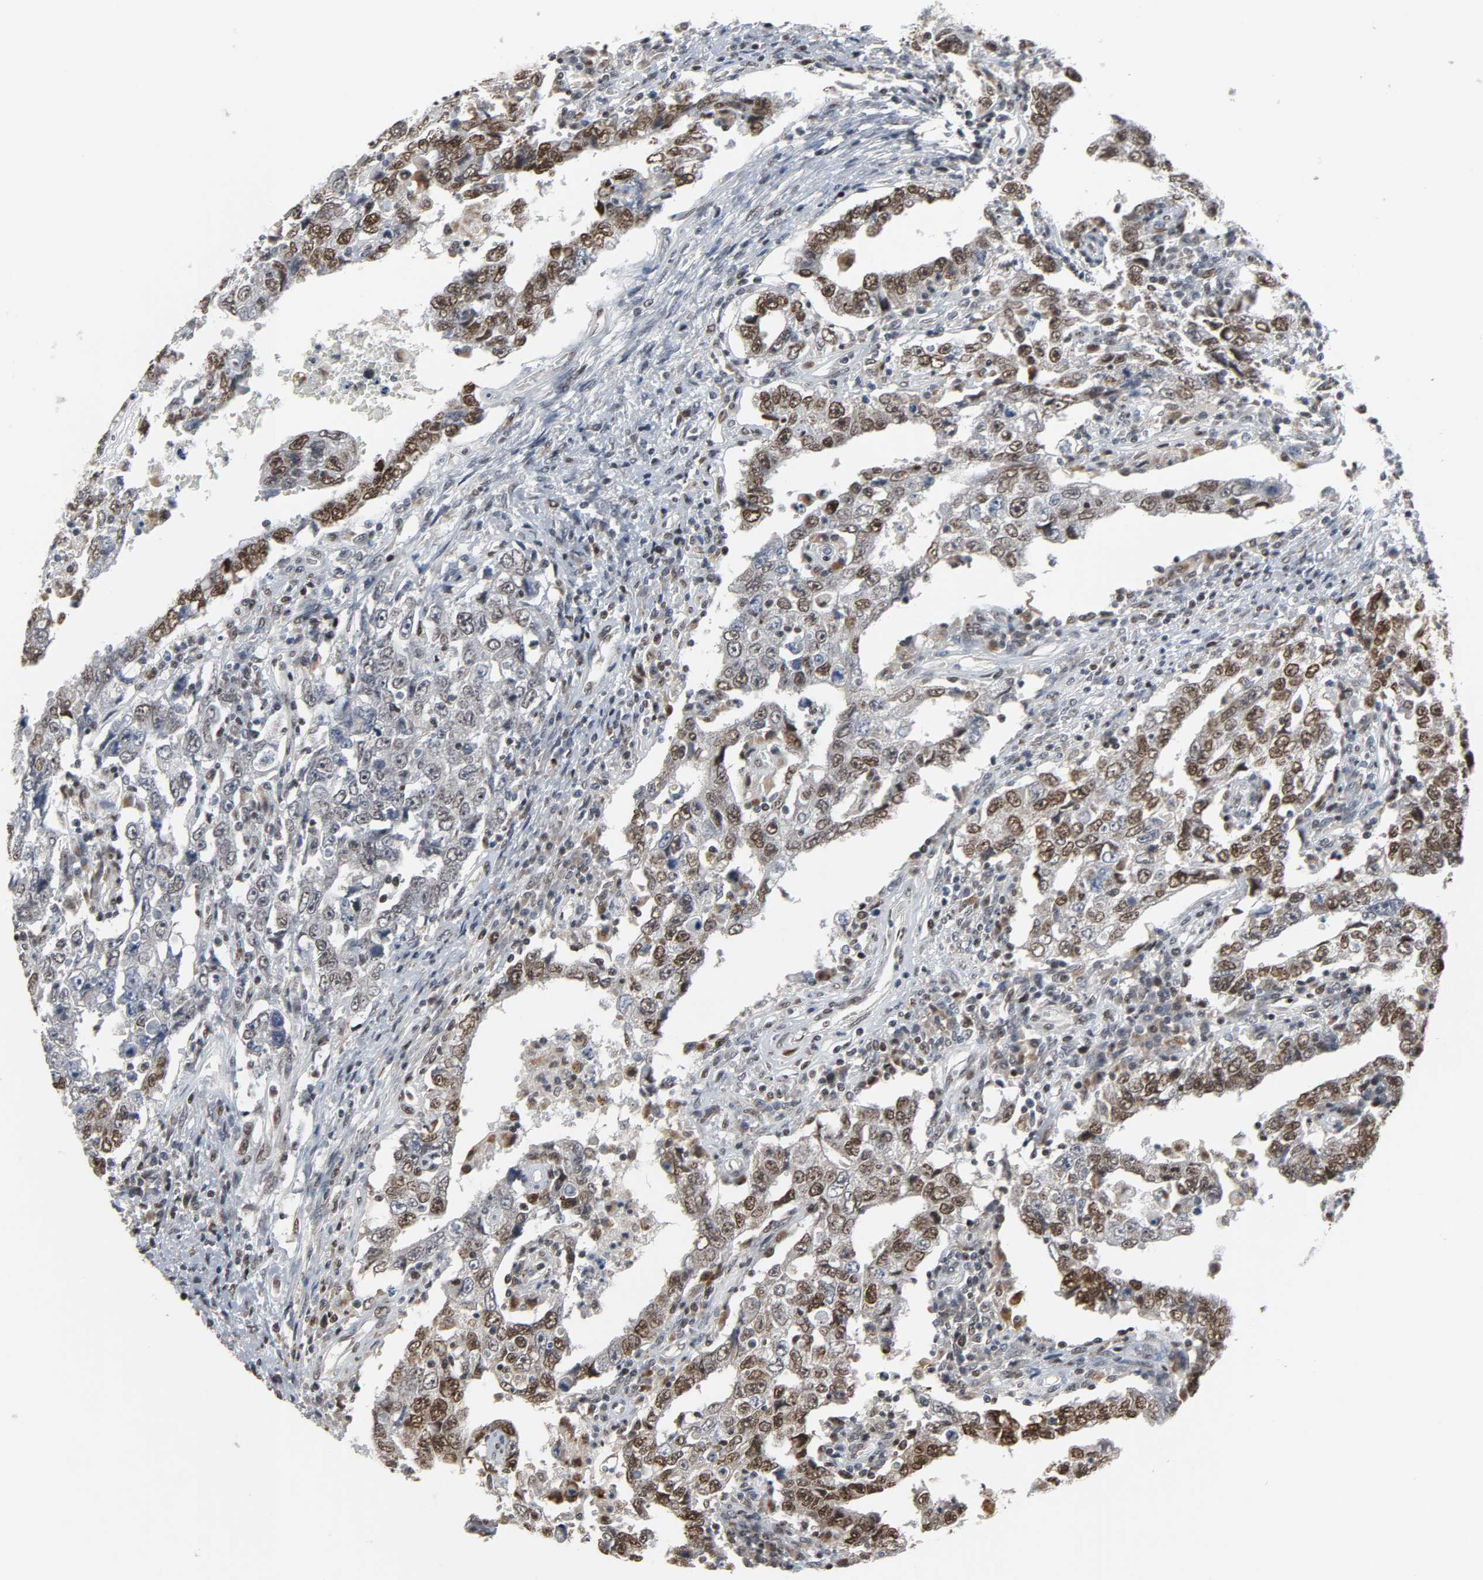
{"staining": {"intensity": "moderate", "quantity": ">75%", "location": "nuclear"}, "tissue": "testis cancer", "cell_type": "Tumor cells", "image_type": "cancer", "snomed": [{"axis": "morphology", "description": "Carcinoma, Embryonal, NOS"}, {"axis": "topography", "description": "Testis"}], "caption": "Protein expression analysis of human embryonal carcinoma (testis) reveals moderate nuclear positivity in approximately >75% of tumor cells.", "gene": "DAZAP1", "patient": {"sex": "male", "age": 26}}